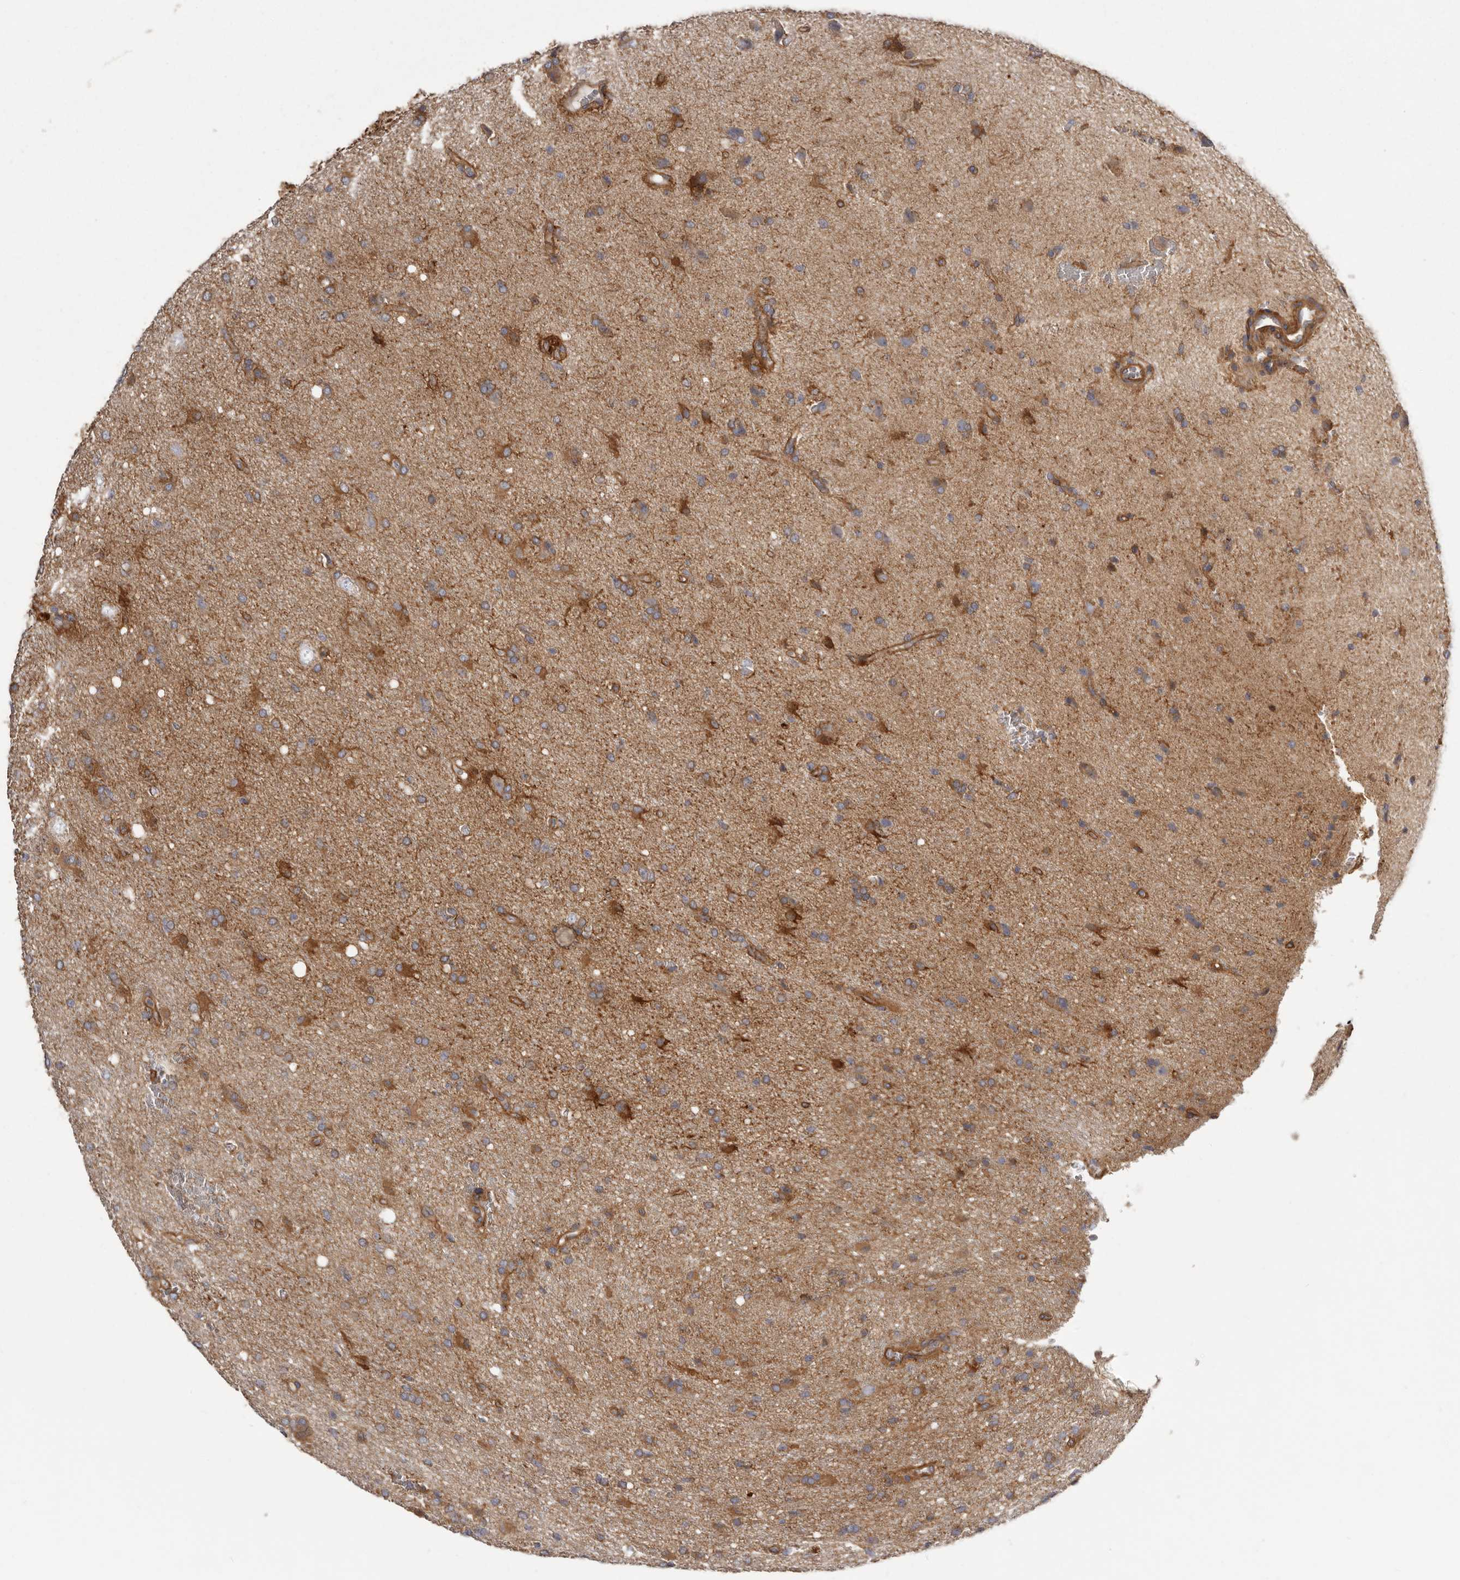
{"staining": {"intensity": "strong", "quantity": ">75%", "location": "cytoplasmic/membranous"}, "tissue": "glioma", "cell_type": "Tumor cells", "image_type": "cancer", "snomed": [{"axis": "morphology", "description": "Glioma, malignant, High grade"}, {"axis": "topography", "description": "Brain"}], "caption": "An IHC photomicrograph of neoplastic tissue is shown. Protein staining in brown highlights strong cytoplasmic/membranous positivity in malignant high-grade glioma within tumor cells.", "gene": "ENAH", "patient": {"sex": "female", "age": 57}}